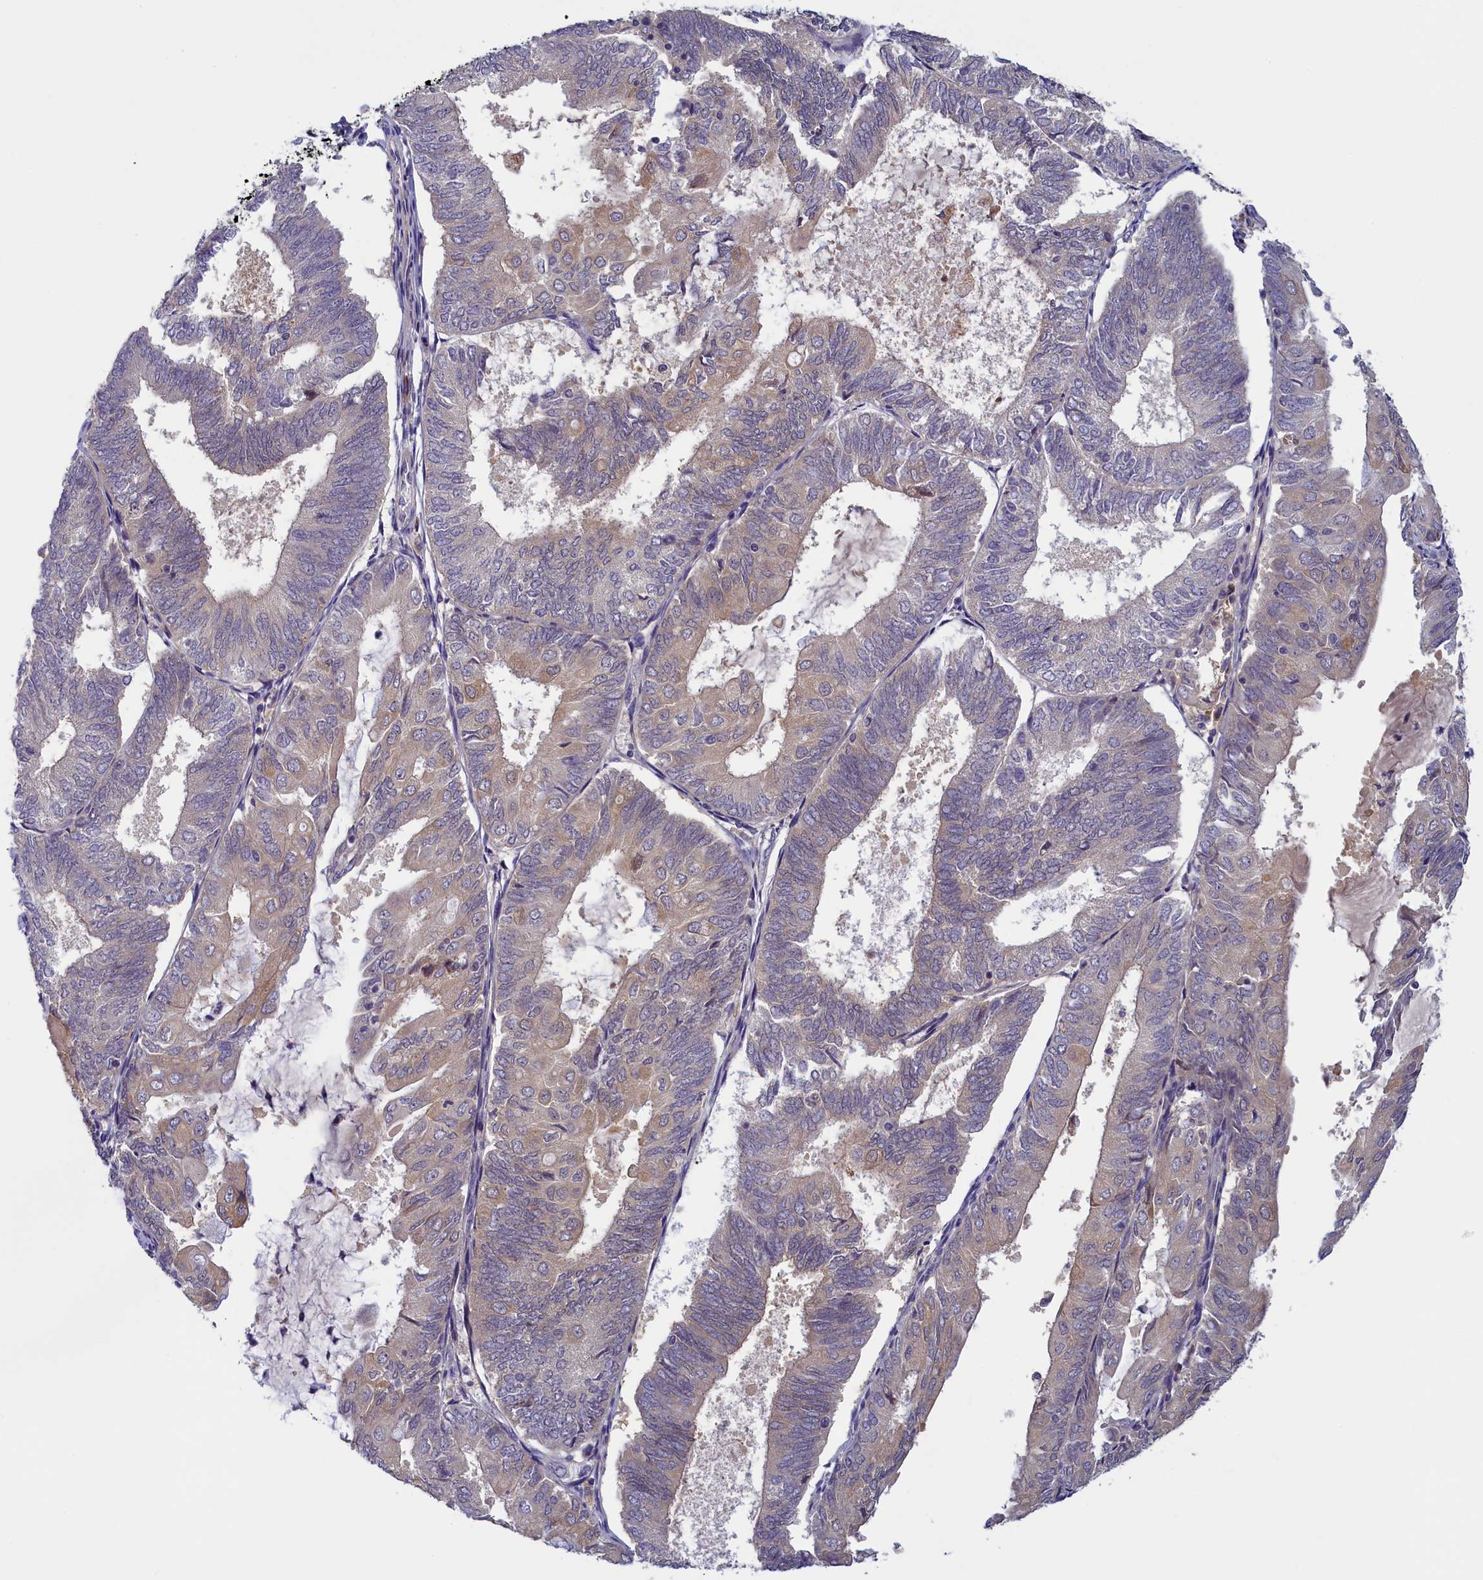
{"staining": {"intensity": "weak", "quantity": "25%-75%", "location": "cytoplasmic/membranous"}, "tissue": "endometrial cancer", "cell_type": "Tumor cells", "image_type": "cancer", "snomed": [{"axis": "morphology", "description": "Adenocarcinoma, NOS"}, {"axis": "topography", "description": "Endometrium"}], "caption": "Protein staining exhibits weak cytoplasmic/membranous expression in approximately 25%-75% of tumor cells in endometrial cancer. The protein of interest is shown in brown color, while the nuclei are stained blue.", "gene": "NUBP1", "patient": {"sex": "female", "age": 81}}